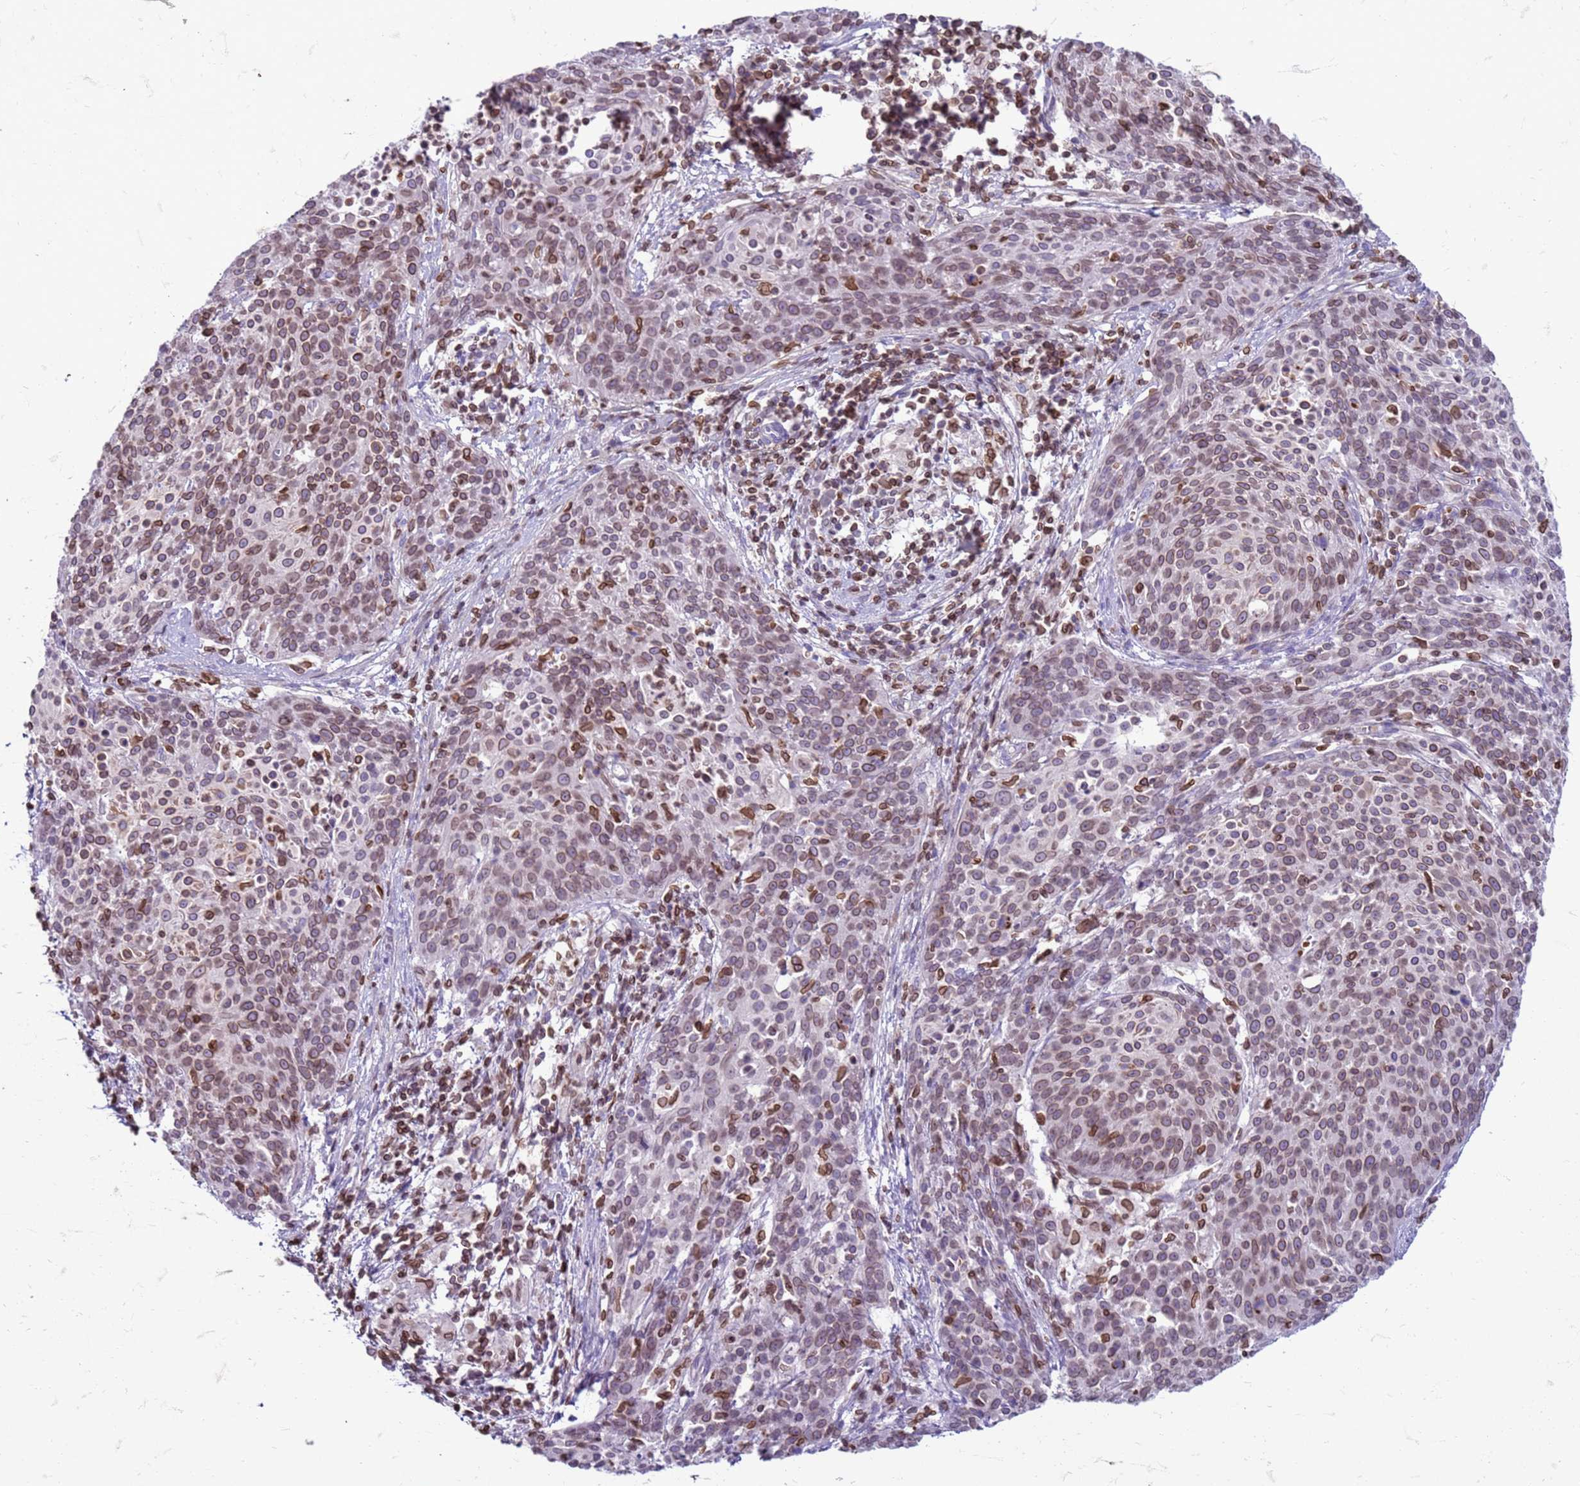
{"staining": {"intensity": "moderate", "quantity": ">75%", "location": "cytoplasmic/membranous,nuclear"}, "tissue": "cervical cancer", "cell_type": "Tumor cells", "image_type": "cancer", "snomed": [{"axis": "morphology", "description": "Squamous cell carcinoma, NOS"}, {"axis": "topography", "description": "Cervix"}], "caption": "Cervical cancer tissue shows moderate cytoplasmic/membranous and nuclear expression in approximately >75% of tumor cells, visualized by immunohistochemistry.", "gene": "METTL25B", "patient": {"sex": "female", "age": 38}}